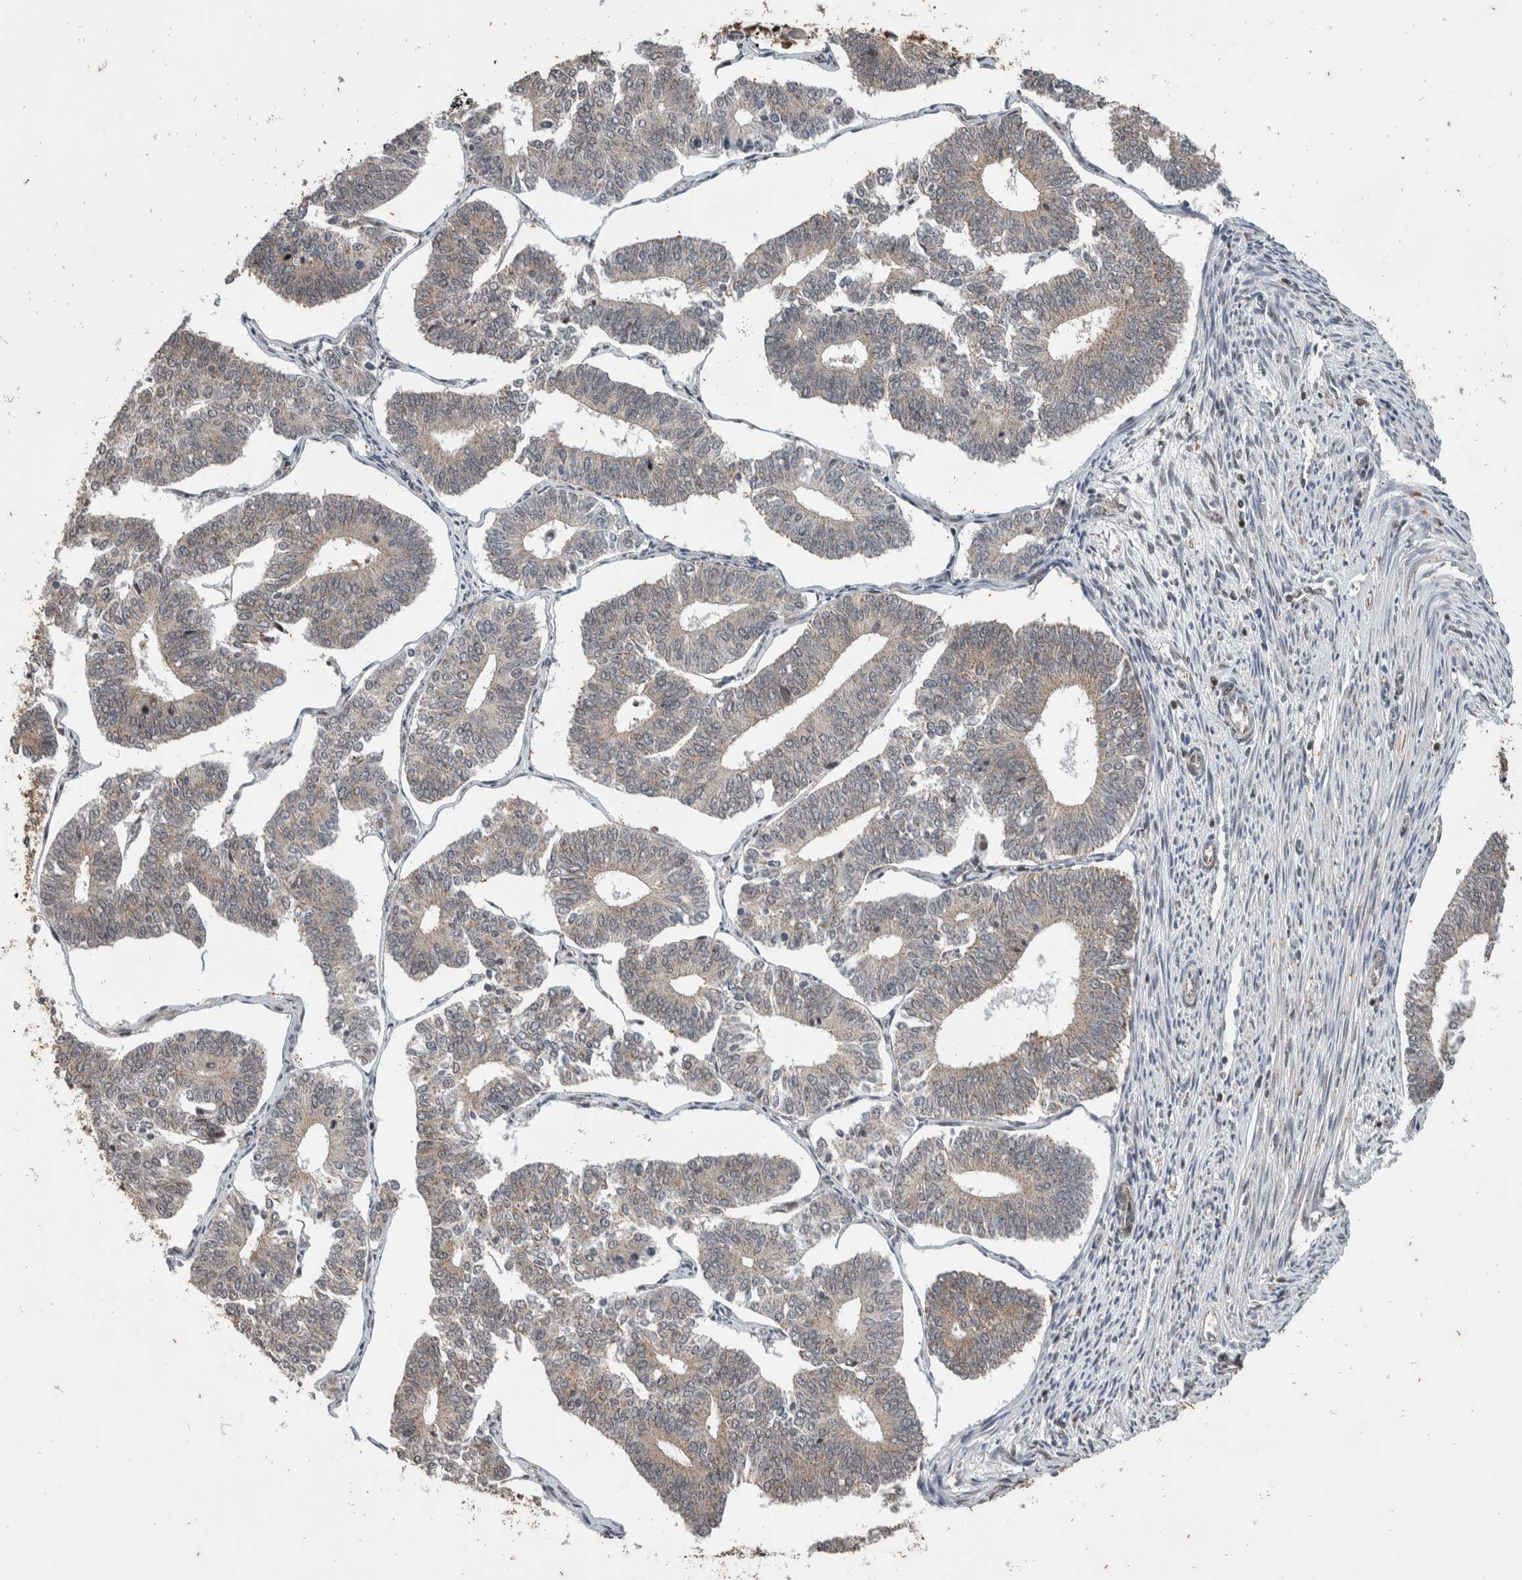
{"staining": {"intensity": "weak", "quantity": "<25%", "location": "cytoplasmic/membranous"}, "tissue": "endometrial cancer", "cell_type": "Tumor cells", "image_type": "cancer", "snomed": [{"axis": "morphology", "description": "Adenocarcinoma, NOS"}, {"axis": "topography", "description": "Endometrium"}], "caption": "Immunohistochemical staining of endometrial cancer displays no significant staining in tumor cells. (DAB (3,3'-diaminobenzidine) IHC visualized using brightfield microscopy, high magnification).", "gene": "ATXN7L1", "patient": {"sex": "female", "age": 70}}